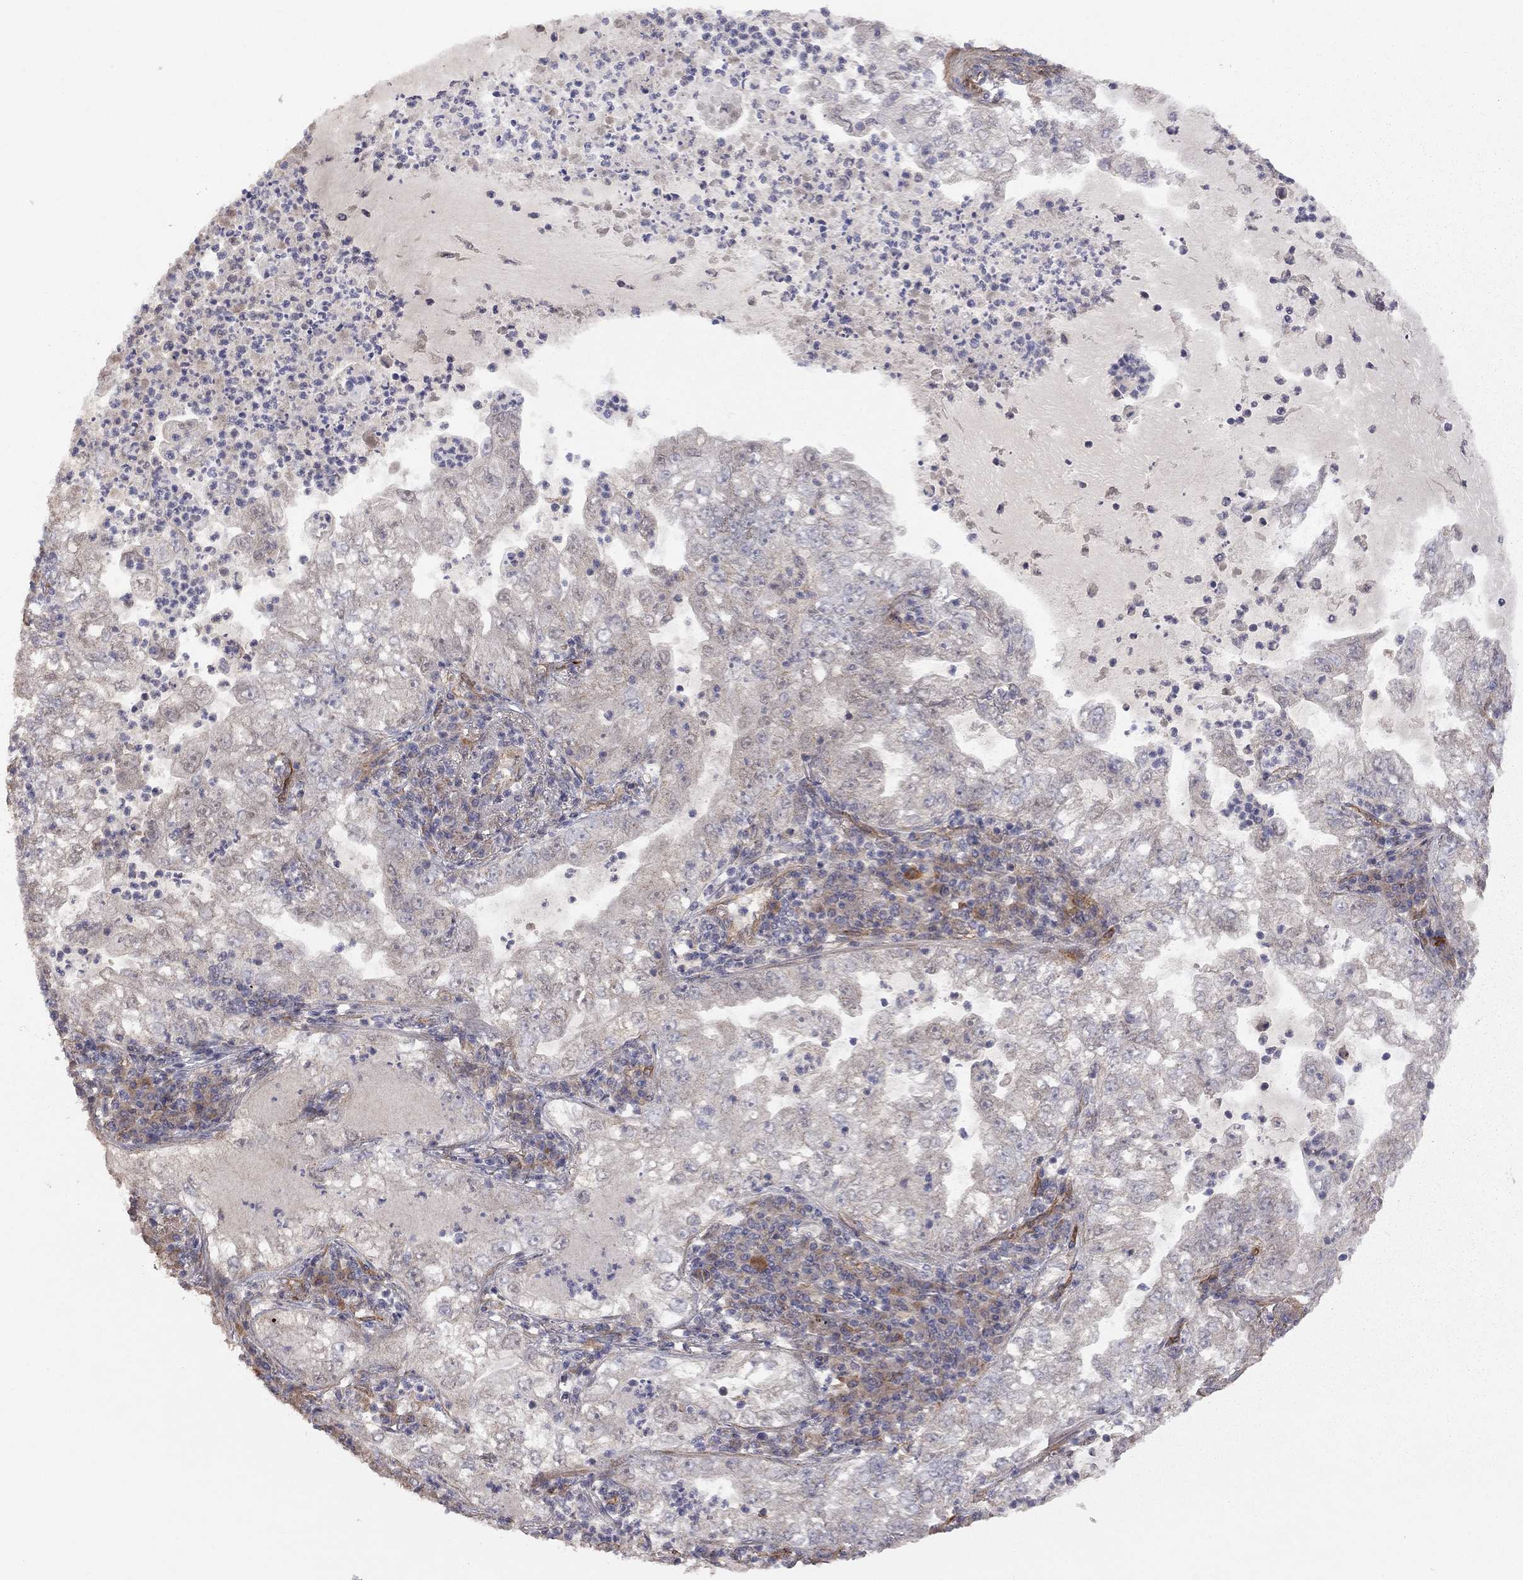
{"staining": {"intensity": "negative", "quantity": "none", "location": "none"}, "tissue": "lung cancer", "cell_type": "Tumor cells", "image_type": "cancer", "snomed": [{"axis": "morphology", "description": "Adenocarcinoma, NOS"}, {"axis": "topography", "description": "Lung"}], "caption": "This is an IHC micrograph of human adenocarcinoma (lung). There is no positivity in tumor cells.", "gene": "EXOC3L2", "patient": {"sex": "female", "age": 73}}